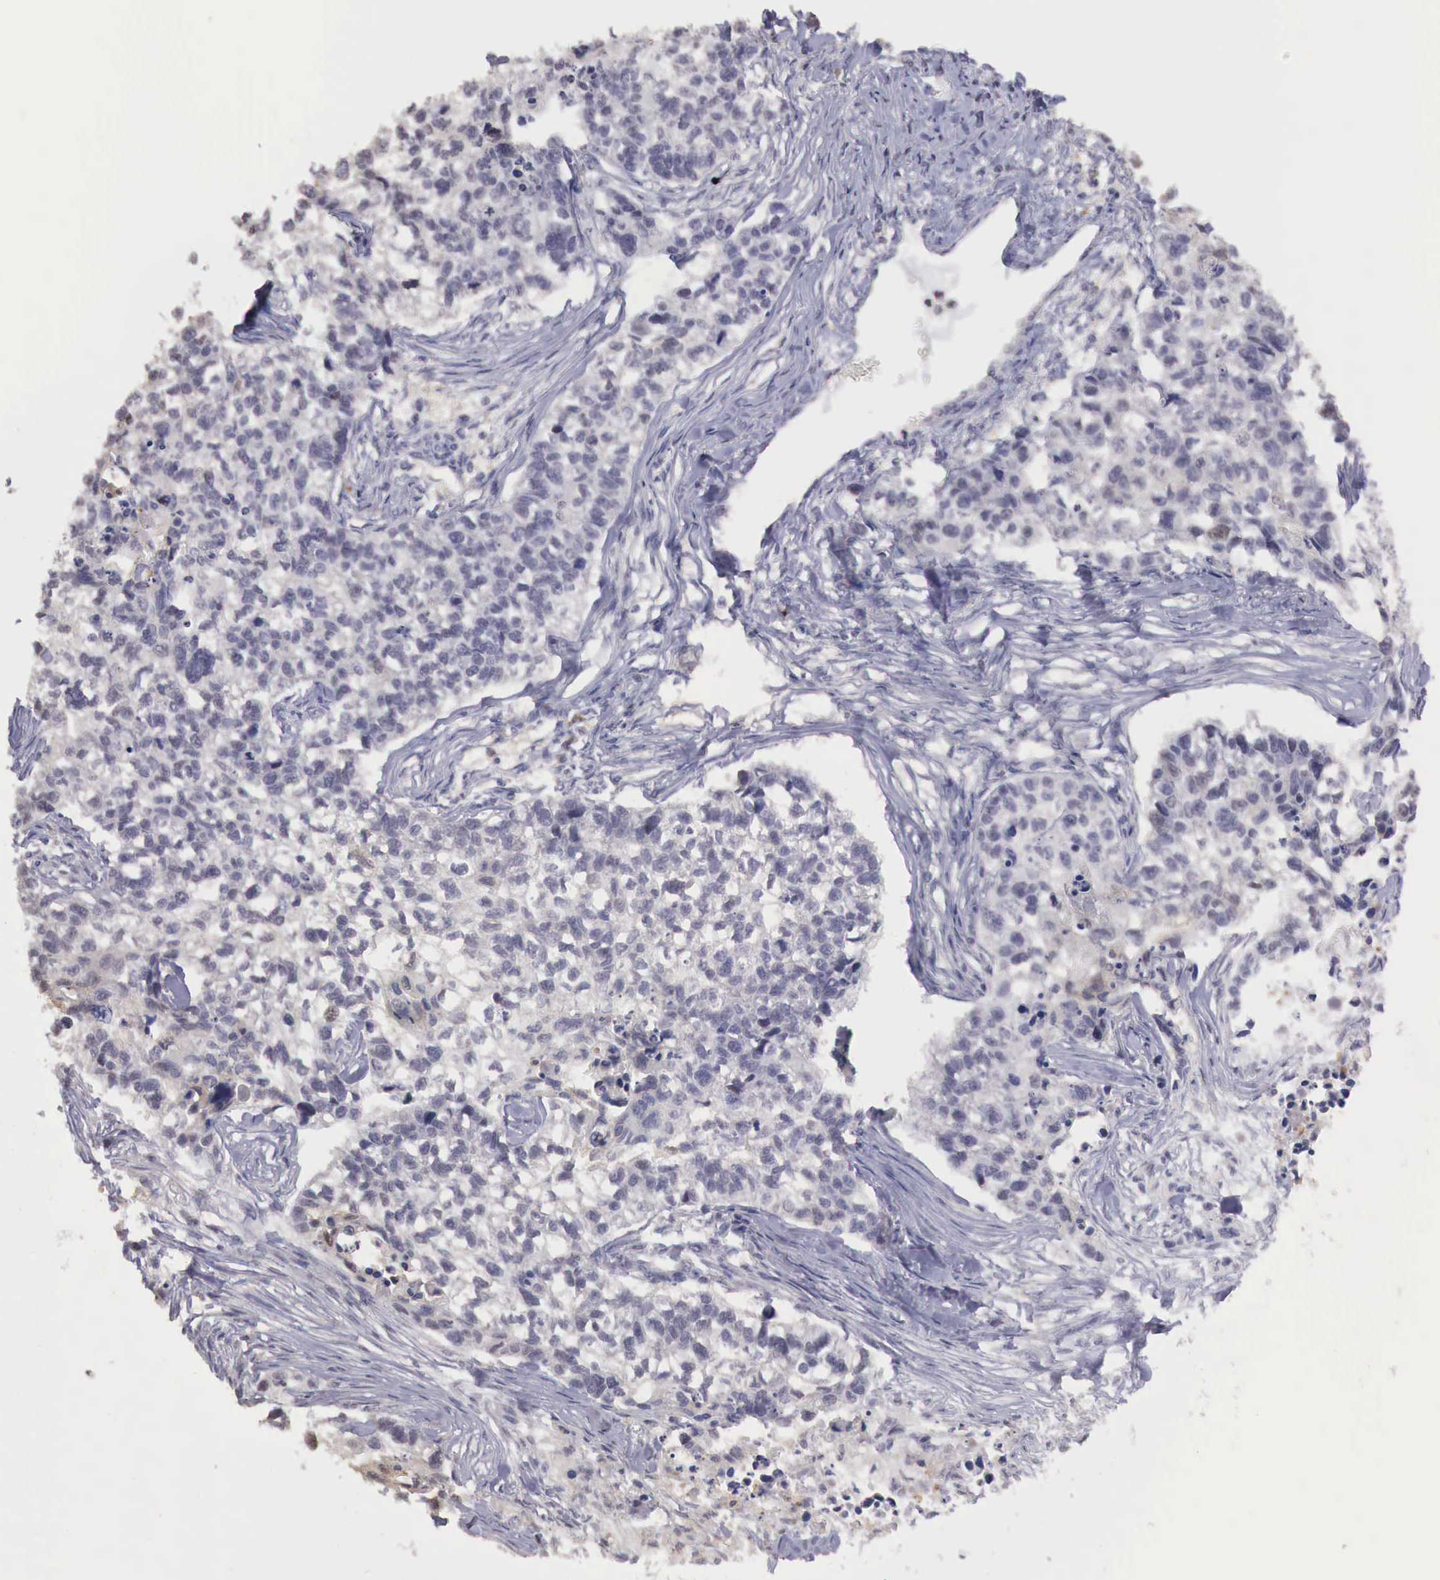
{"staining": {"intensity": "weak", "quantity": ">75%", "location": "cytoplasmic/membranous"}, "tissue": "lung cancer", "cell_type": "Tumor cells", "image_type": "cancer", "snomed": [{"axis": "morphology", "description": "Squamous cell carcinoma, NOS"}, {"axis": "topography", "description": "Lymph node"}, {"axis": "topography", "description": "Lung"}], "caption": "A brown stain highlights weak cytoplasmic/membranous expression of a protein in lung cancer (squamous cell carcinoma) tumor cells.", "gene": "TBC1D9", "patient": {"sex": "male", "age": 74}}